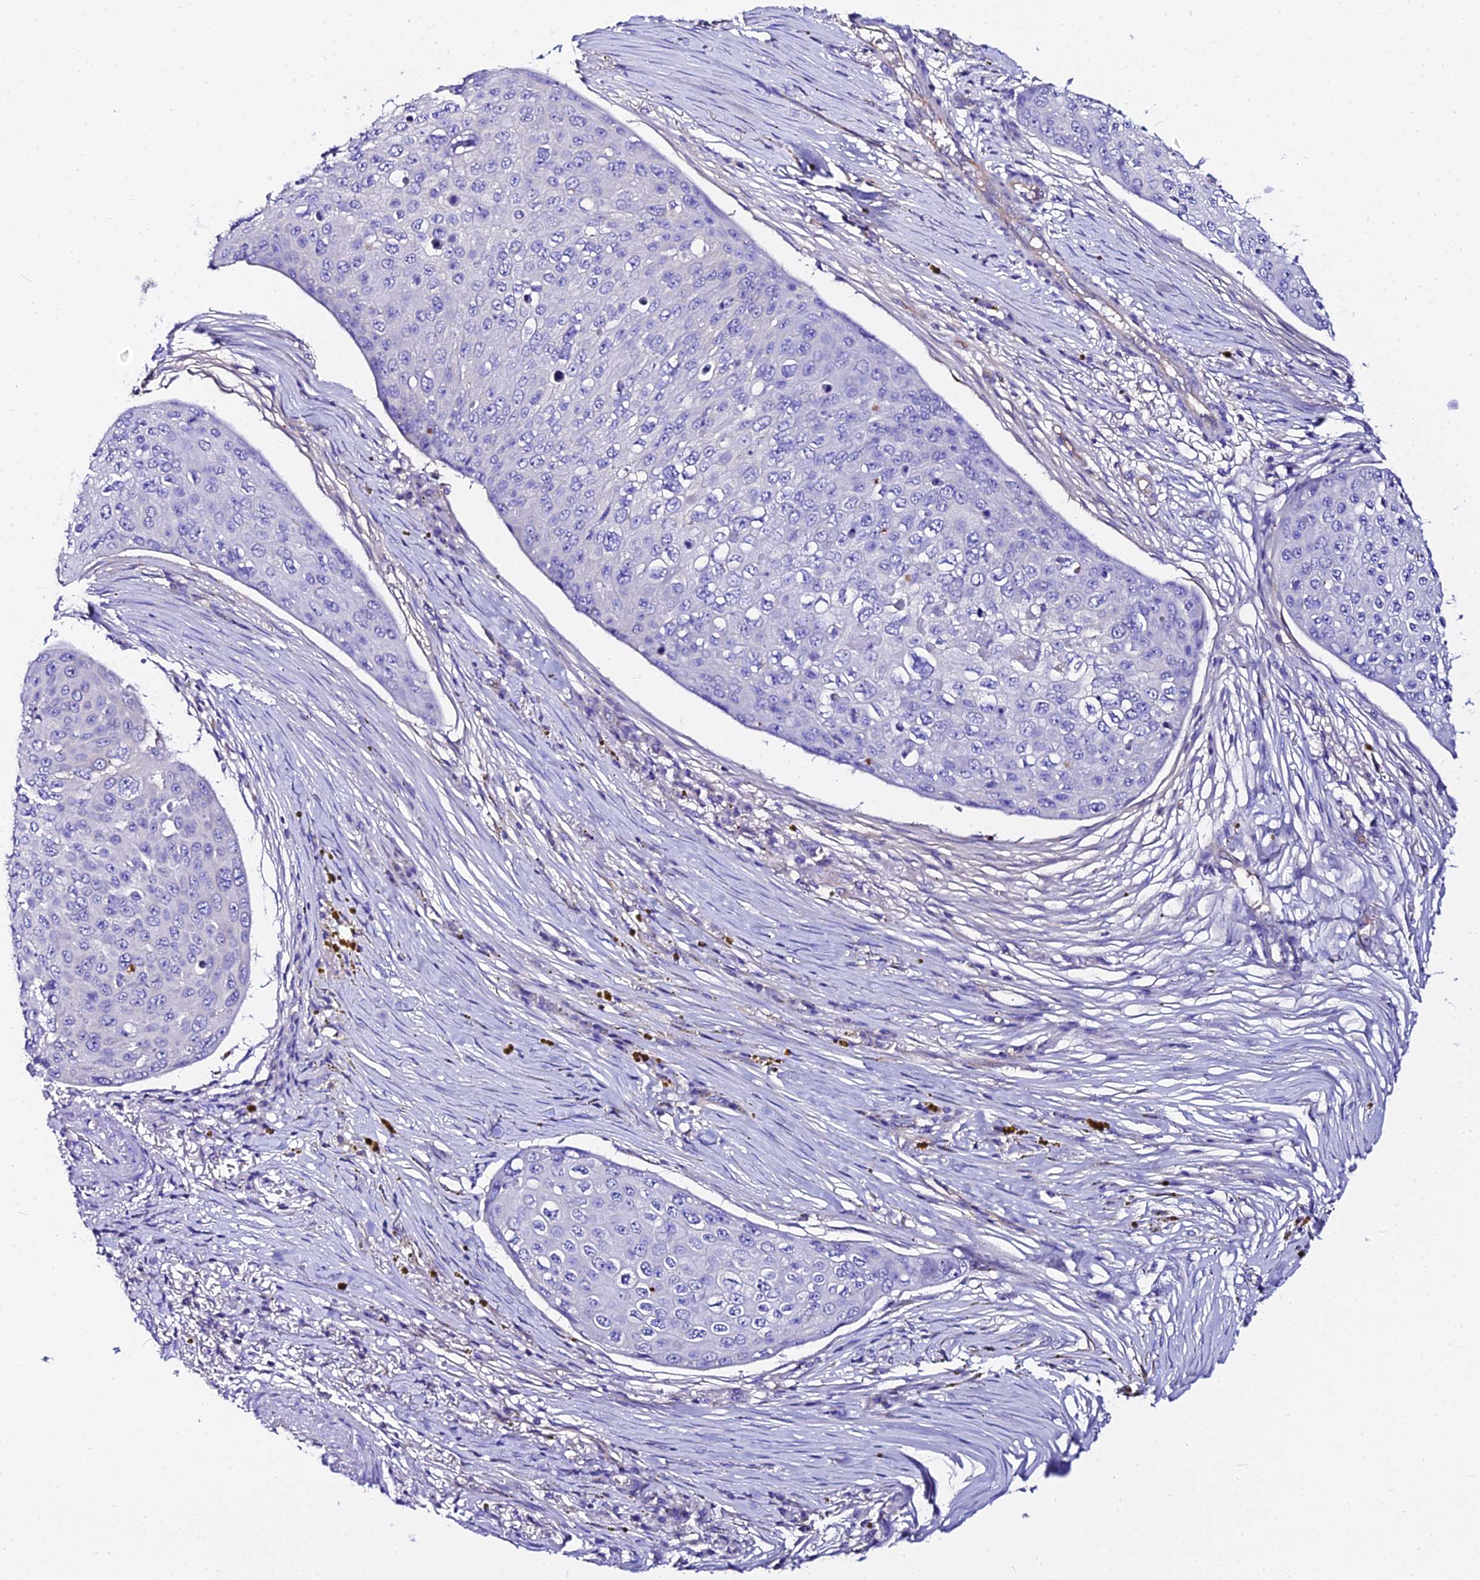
{"staining": {"intensity": "negative", "quantity": "none", "location": "none"}, "tissue": "skin cancer", "cell_type": "Tumor cells", "image_type": "cancer", "snomed": [{"axis": "morphology", "description": "Squamous cell carcinoma, NOS"}, {"axis": "topography", "description": "Skin"}], "caption": "The micrograph exhibits no significant expression in tumor cells of skin cancer. (DAB IHC, high magnification).", "gene": "DAW1", "patient": {"sex": "male", "age": 71}}